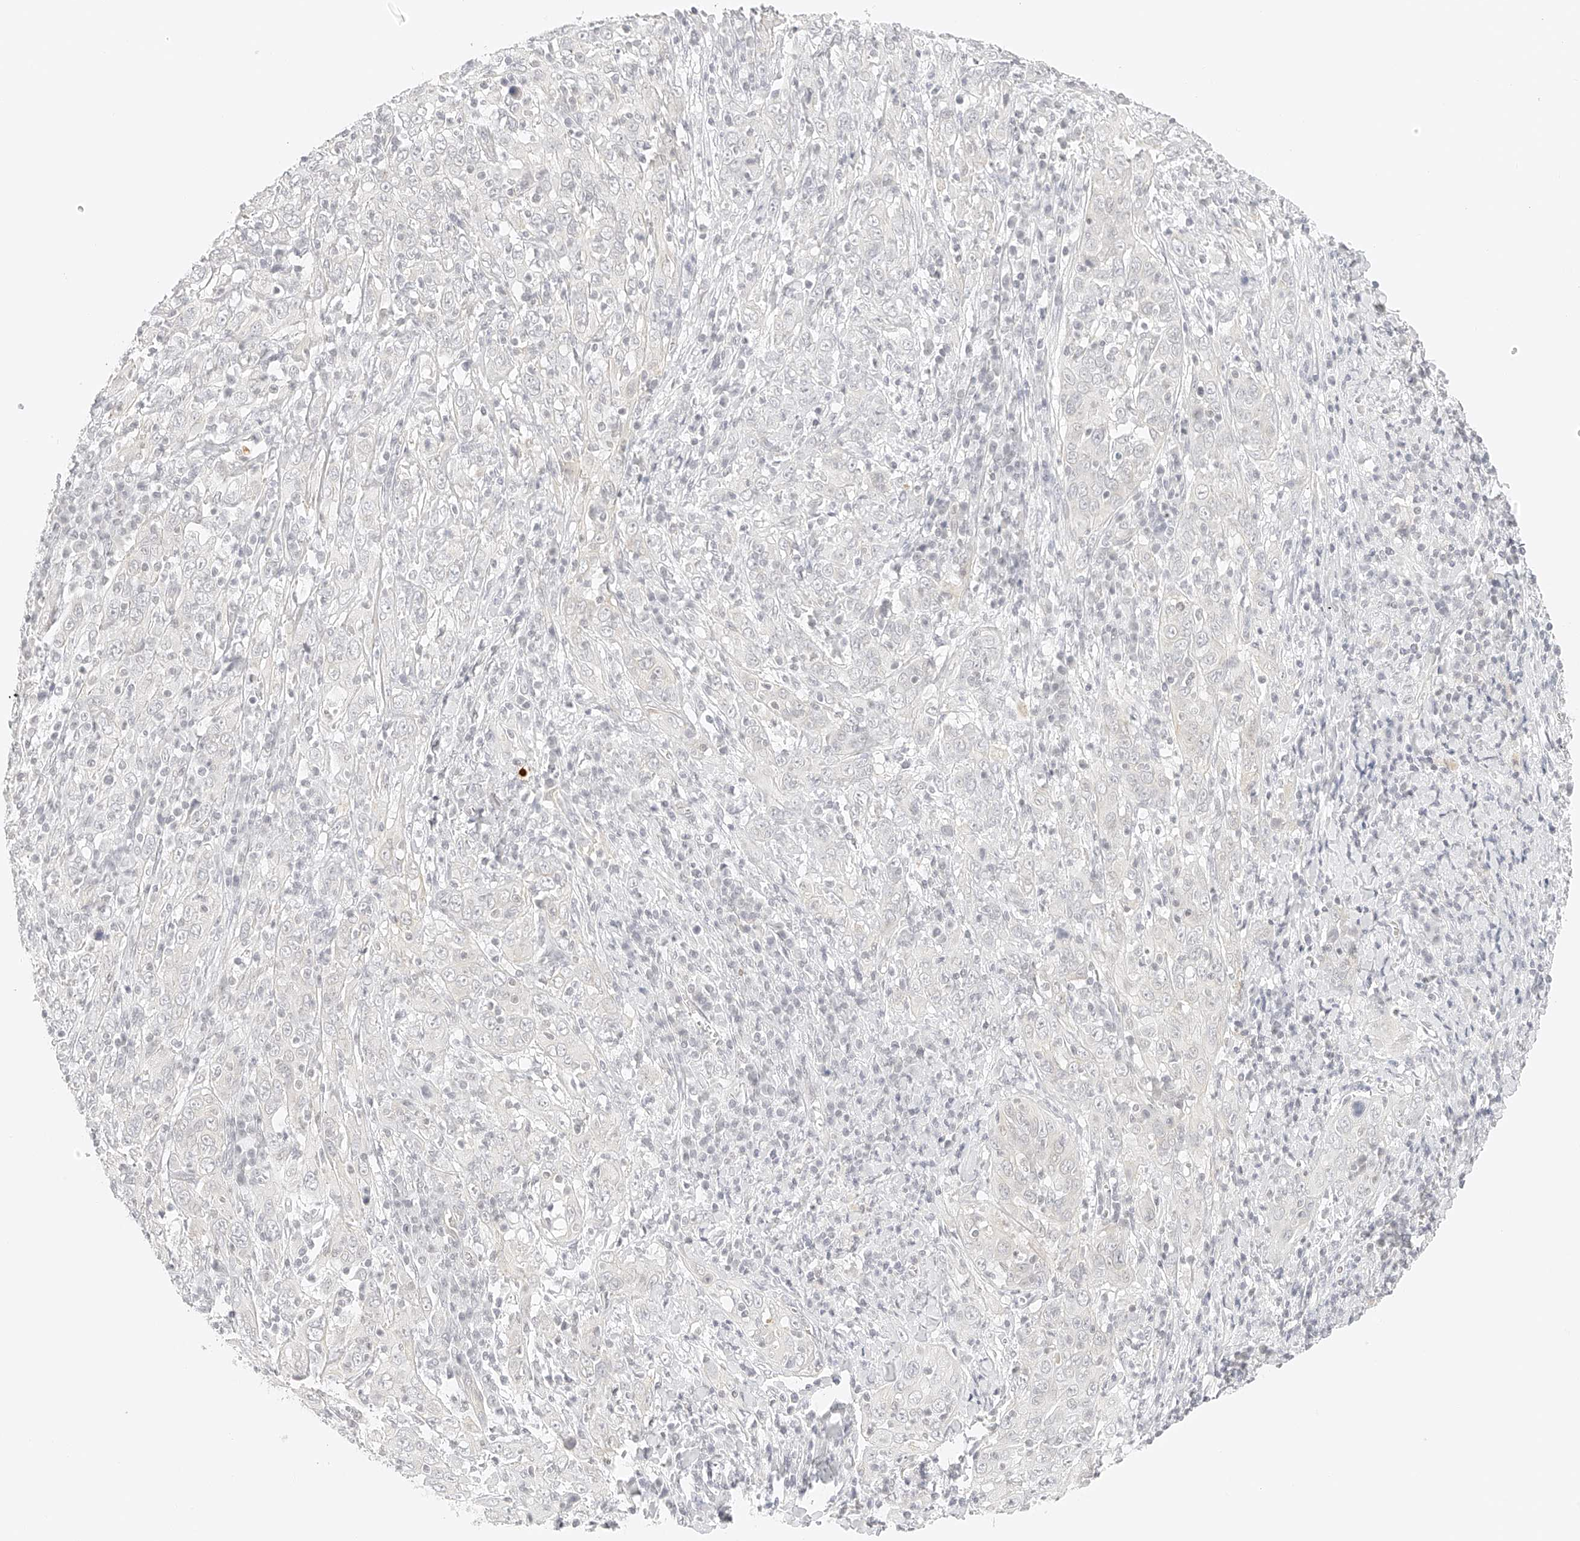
{"staining": {"intensity": "negative", "quantity": "none", "location": "none"}, "tissue": "cervical cancer", "cell_type": "Tumor cells", "image_type": "cancer", "snomed": [{"axis": "morphology", "description": "Squamous cell carcinoma, NOS"}, {"axis": "topography", "description": "Cervix"}], "caption": "Tumor cells show no significant positivity in cervical cancer (squamous cell carcinoma).", "gene": "ZFP69", "patient": {"sex": "female", "age": 46}}